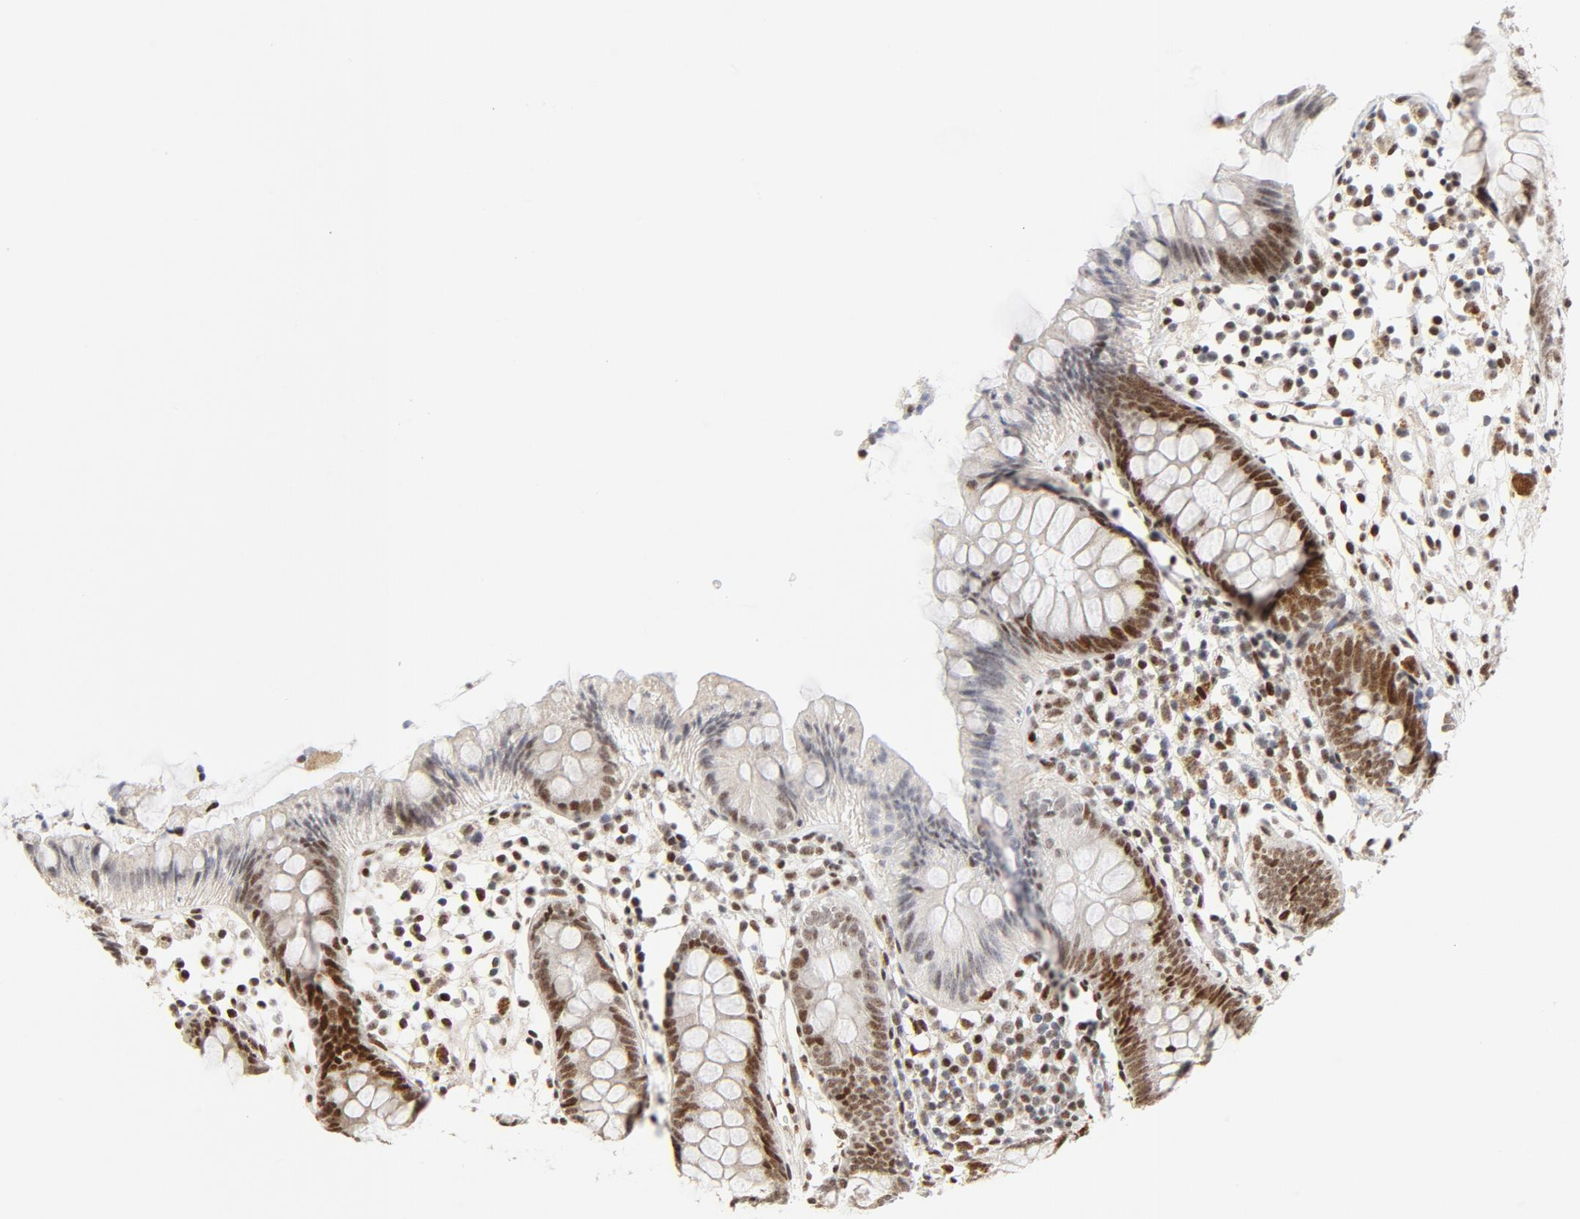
{"staining": {"intensity": "moderate", "quantity": "25%-75%", "location": "nuclear"}, "tissue": "appendix", "cell_type": "Glandular cells", "image_type": "normal", "snomed": [{"axis": "morphology", "description": "Normal tissue, NOS"}, {"axis": "topography", "description": "Appendix"}], "caption": "Appendix stained with a protein marker demonstrates moderate staining in glandular cells.", "gene": "GTF2I", "patient": {"sex": "male", "age": 38}}